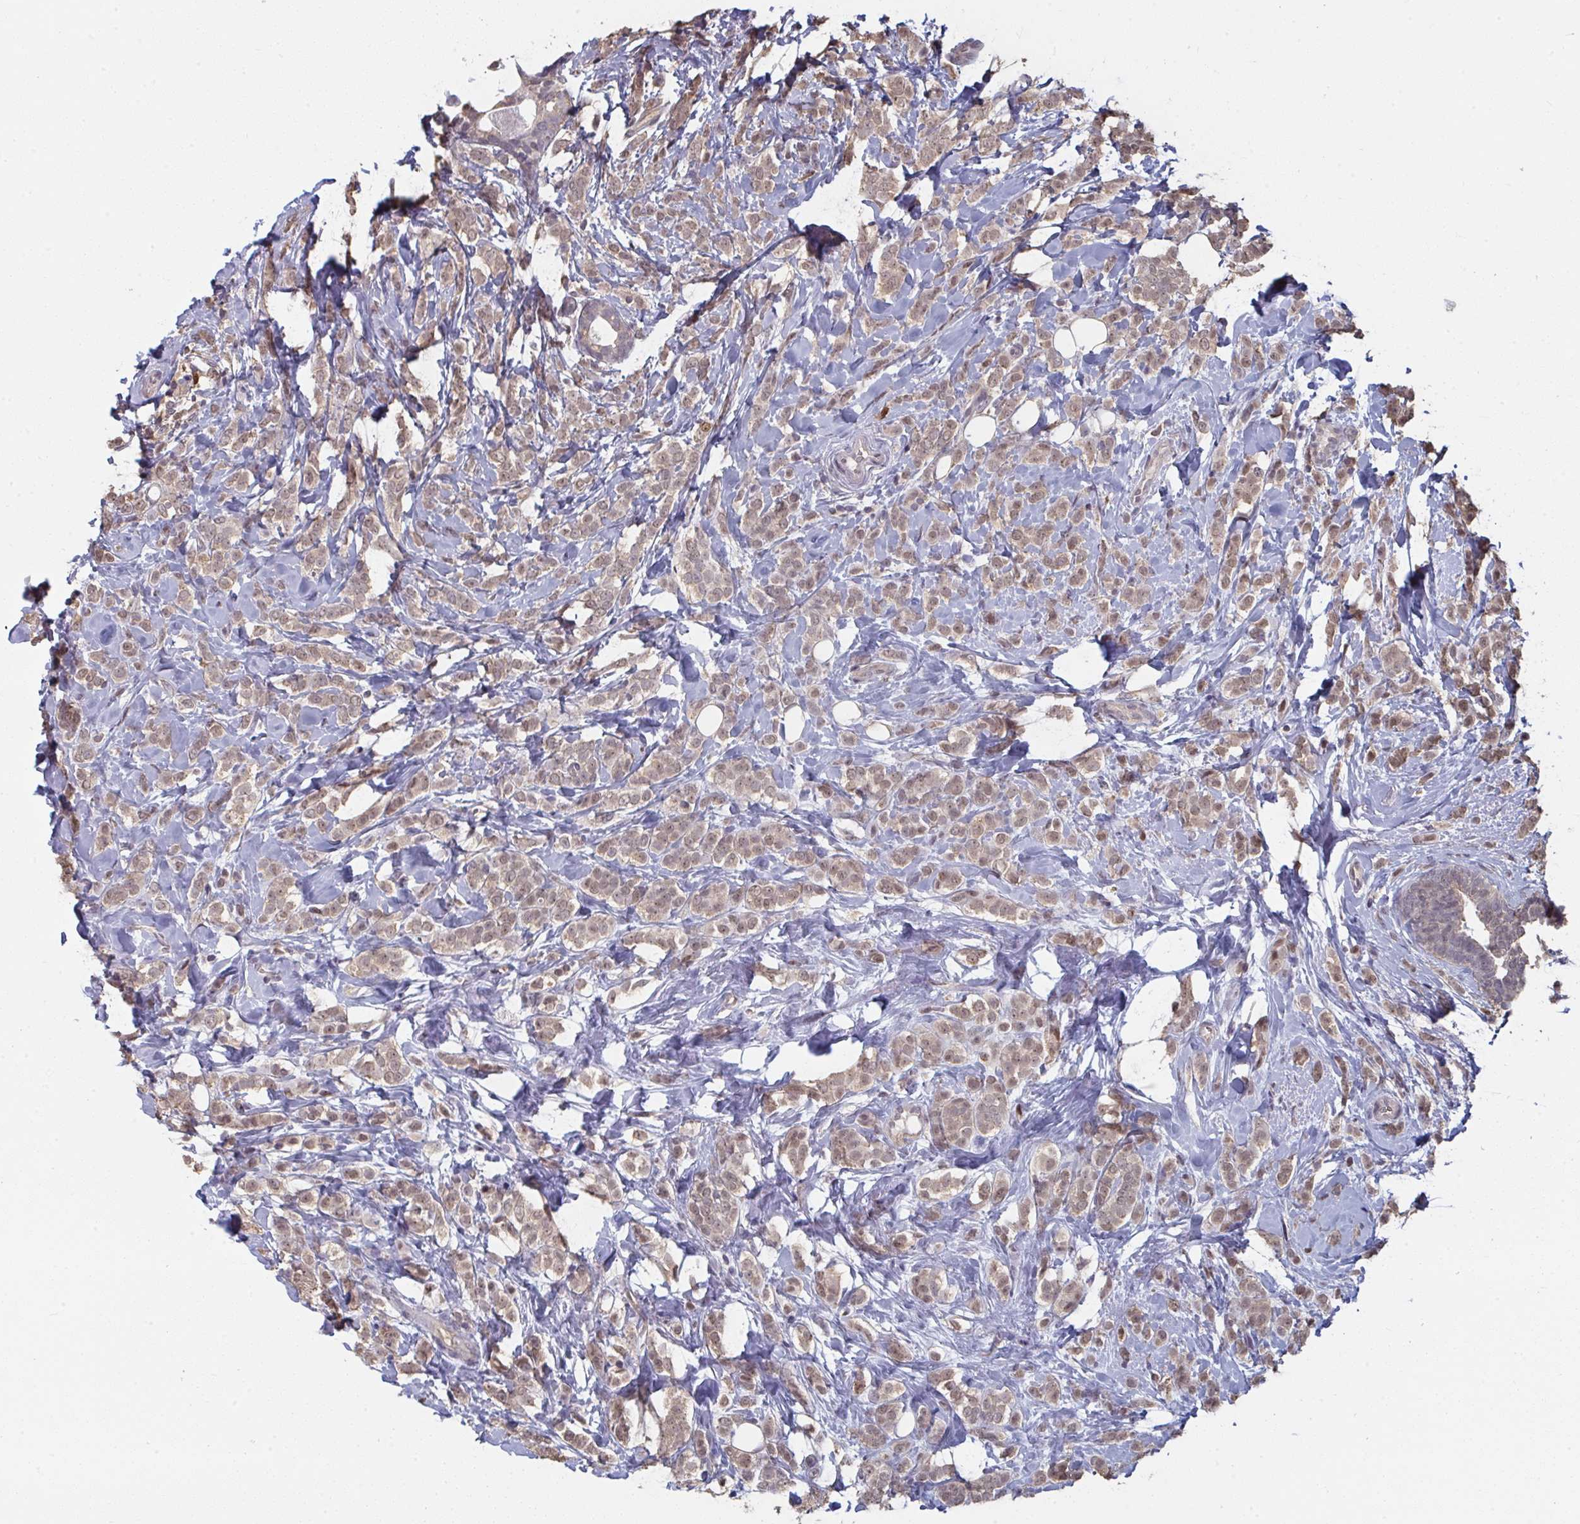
{"staining": {"intensity": "weak", "quantity": ">75%", "location": "nuclear"}, "tissue": "breast cancer", "cell_type": "Tumor cells", "image_type": "cancer", "snomed": [{"axis": "morphology", "description": "Lobular carcinoma"}, {"axis": "topography", "description": "Breast"}], "caption": "The immunohistochemical stain shows weak nuclear staining in tumor cells of breast cancer tissue.", "gene": "LIX1", "patient": {"sex": "female", "age": 49}}